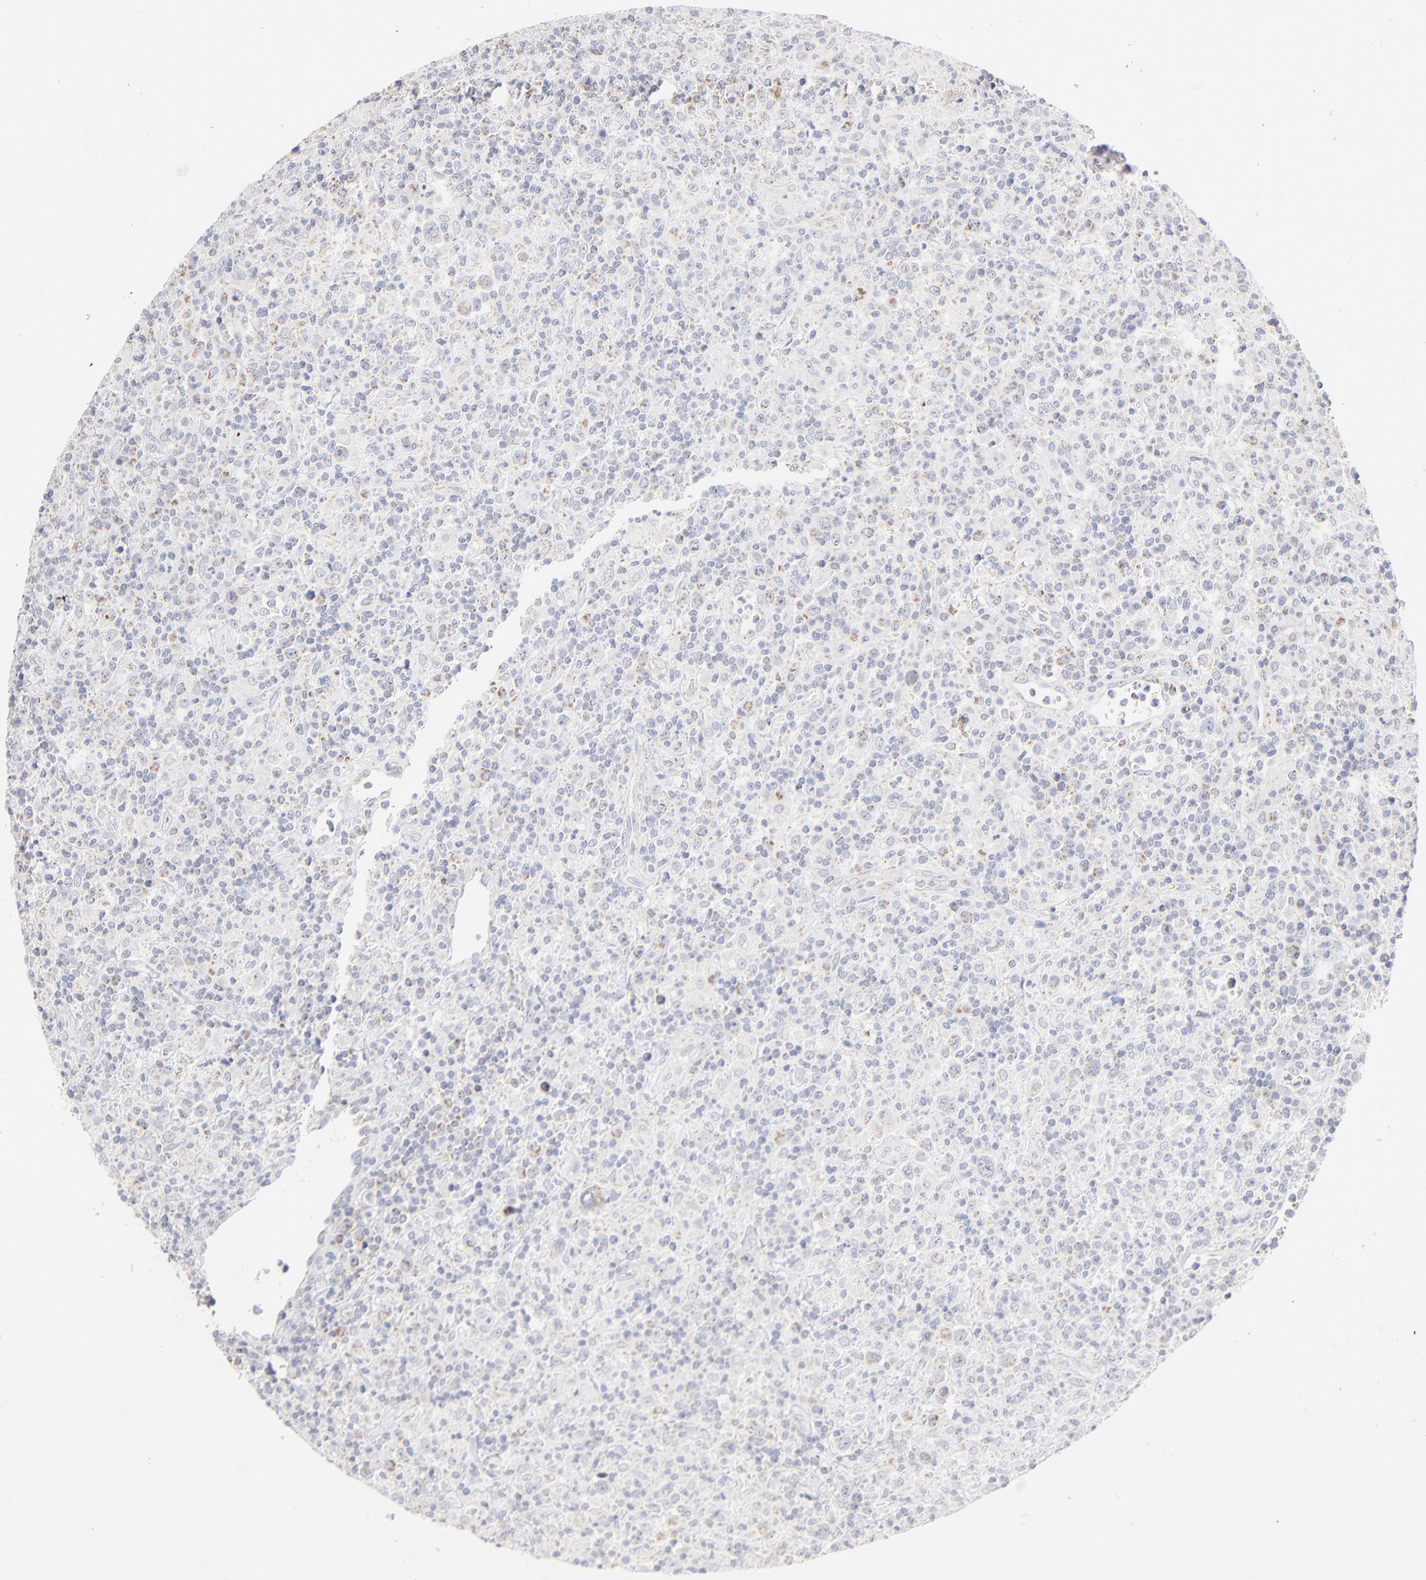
{"staining": {"intensity": "weak", "quantity": "<25%", "location": "cytoplasmic/membranous"}, "tissue": "lymphoma", "cell_type": "Tumor cells", "image_type": "cancer", "snomed": [{"axis": "morphology", "description": "Hodgkin's disease, NOS"}, {"axis": "topography", "description": "Lymph node"}], "caption": "Tumor cells are negative for brown protein staining in lymphoma. (Brightfield microscopy of DAB IHC at high magnification).", "gene": "MRPL58", "patient": {"sex": "male", "age": 65}}